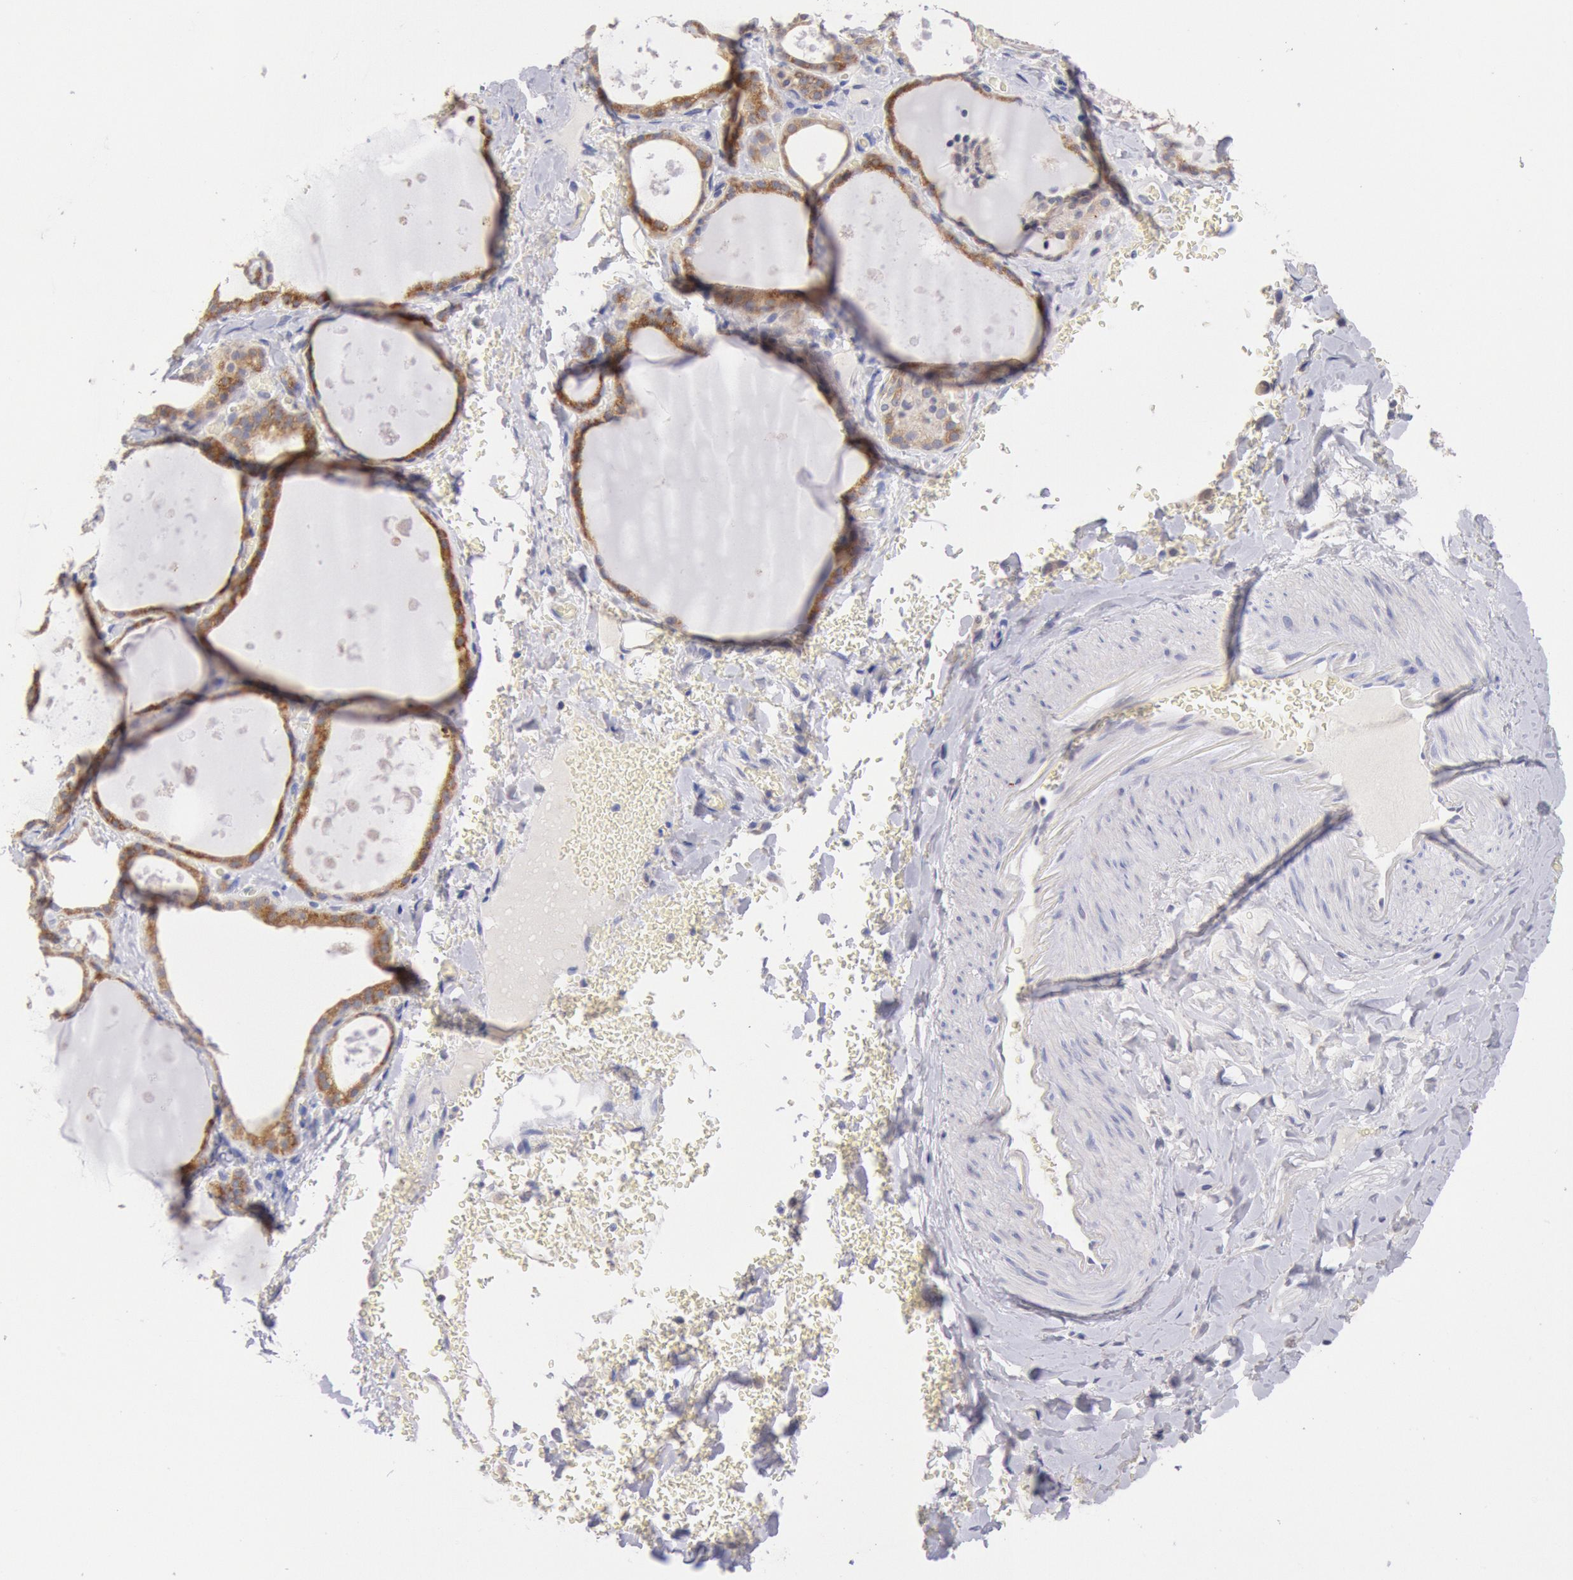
{"staining": {"intensity": "moderate", "quantity": ">75%", "location": "cytoplasmic/membranous"}, "tissue": "thyroid gland", "cell_type": "Glandular cells", "image_type": "normal", "snomed": [{"axis": "morphology", "description": "Normal tissue, NOS"}, {"axis": "topography", "description": "Thyroid gland"}], "caption": "A histopathology image of human thyroid gland stained for a protein exhibits moderate cytoplasmic/membranous brown staining in glandular cells. The staining was performed using DAB, with brown indicating positive protein expression. Nuclei are stained blue with hematoxylin.", "gene": "GAL3ST1", "patient": {"sex": "male", "age": 61}}